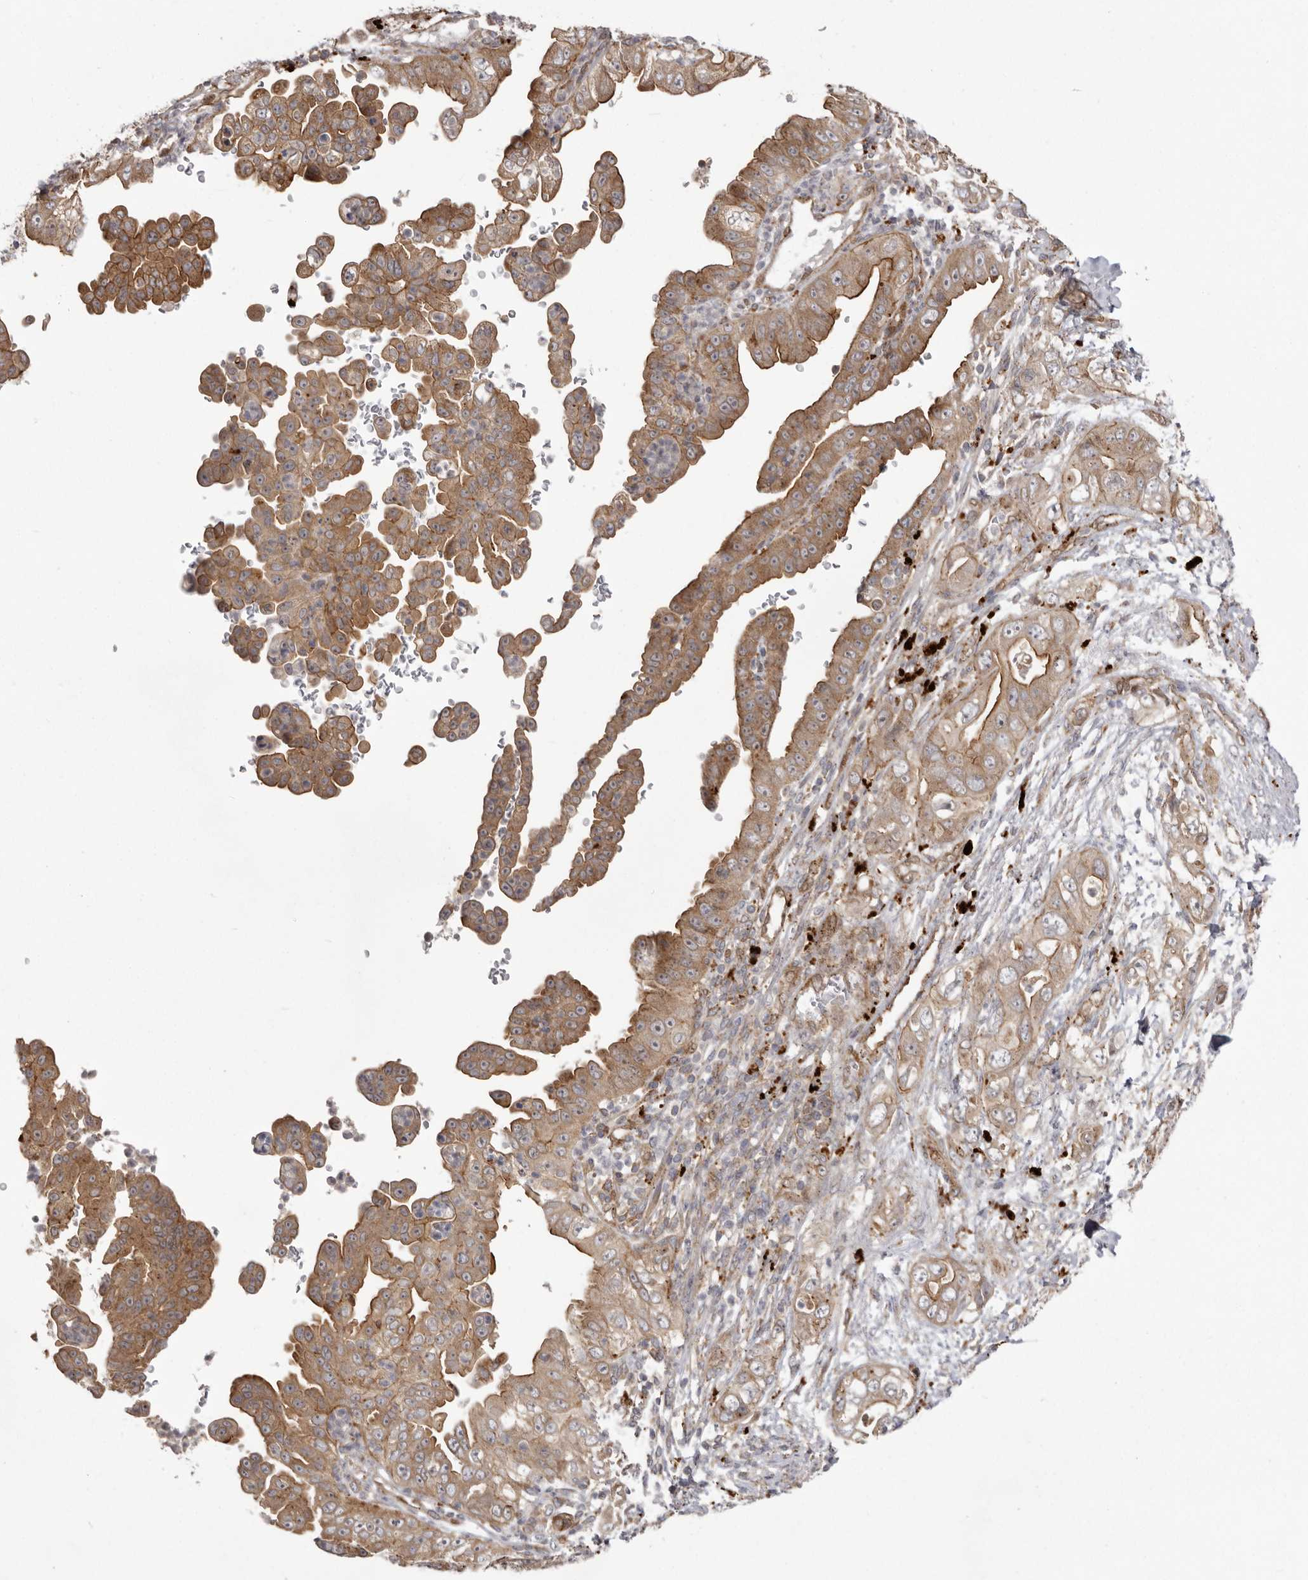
{"staining": {"intensity": "moderate", "quantity": ">75%", "location": "cytoplasmic/membranous"}, "tissue": "pancreatic cancer", "cell_type": "Tumor cells", "image_type": "cancer", "snomed": [{"axis": "morphology", "description": "Adenocarcinoma, NOS"}, {"axis": "topography", "description": "Pancreas"}], "caption": "Protein expression analysis of human adenocarcinoma (pancreatic) reveals moderate cytoplasmic/membranous positivity in about >75% of tumor cells.", "gene": "NUP43", "patient": {"sex": "female", "age": 78}}